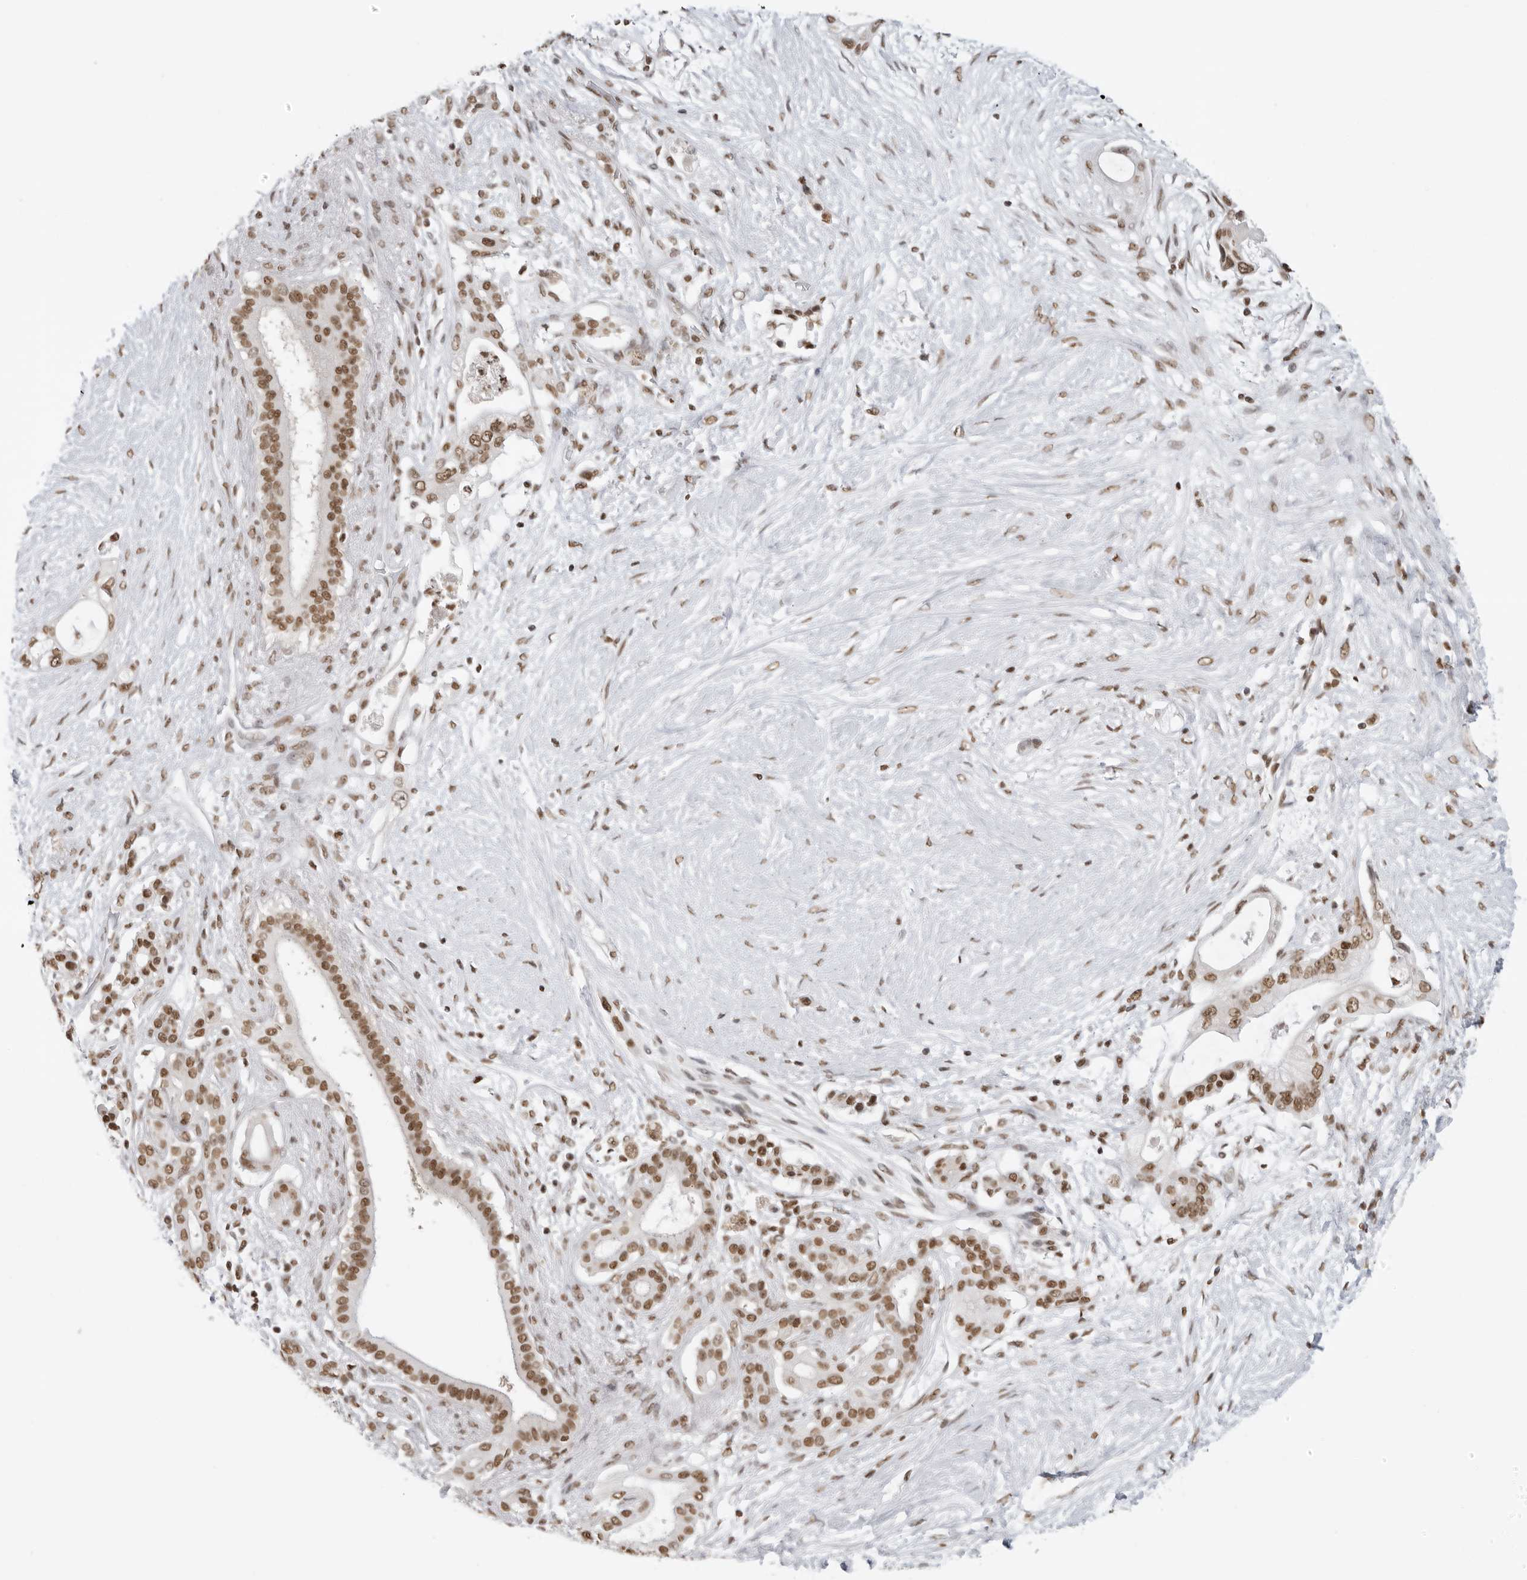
{"staining": {"intensity": "moderate", "quantity": ">75%", "location": "nuclear"}, "tissue": "pancreatic cancer", "cell_type": "Tumor cells", "image_type": "cancer", "snomed": [{"axis": "morphology", "description": "Adenocarcinoma, NOS"}, {"axis": "topography", "description": "Pancreas"}], "caption": "Protein positivity by immunohistochemistry demonstrates moderate nuclear expression in approximately >75% of tumor cells in pancreatic cancer.", "gene": "RPA2", "patient": {"sex": "male", "age": 53}}